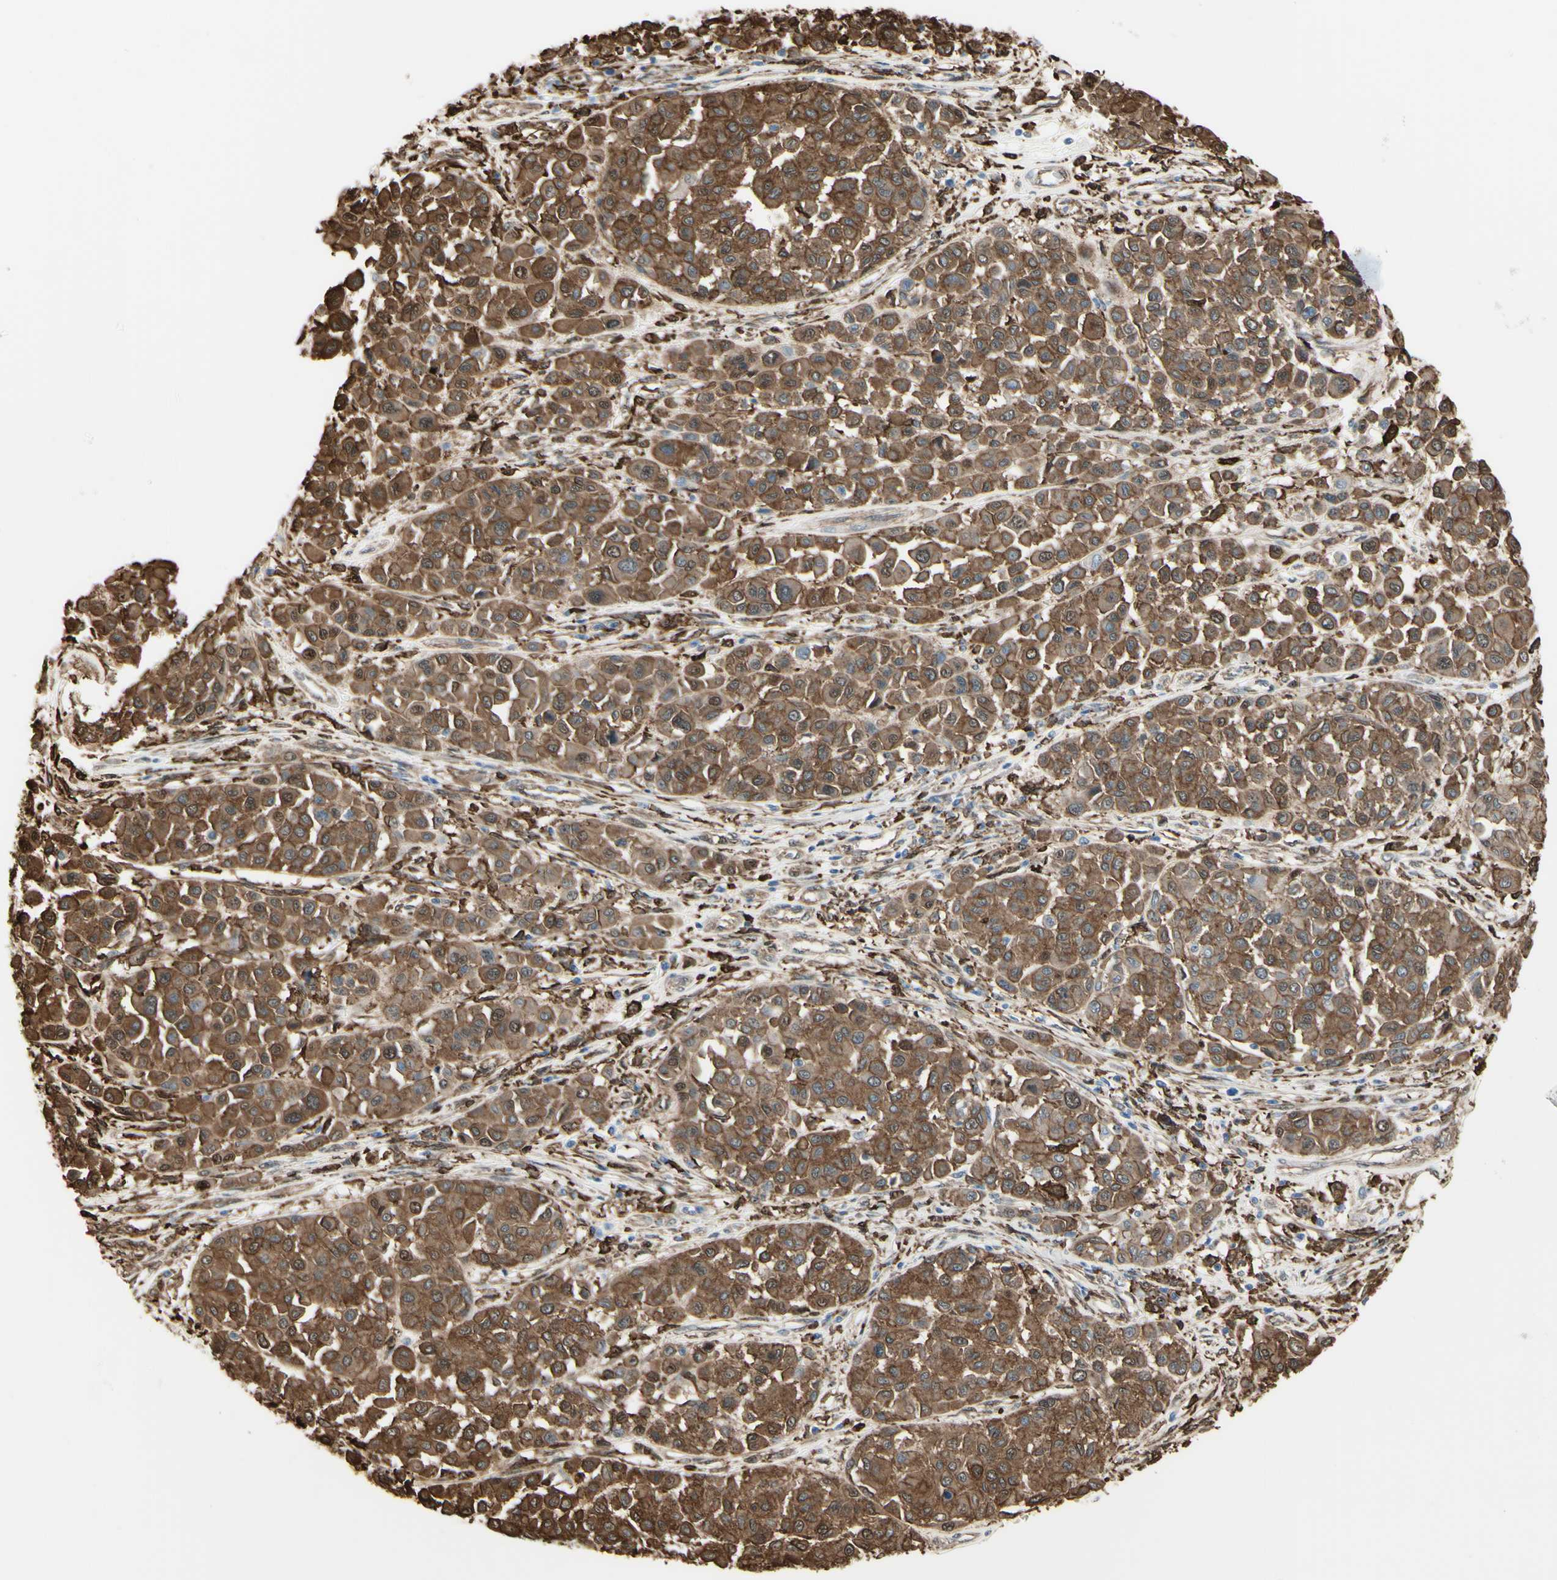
{"staining": {"intensity": "moderate", "quantity": ">75%", "location": "cytoplasmic/membranous"}, "tissue": "melanoma", "cell_type": "Tumor cells", "image_type": "cancer", "snomed": [{"axis": "morphology", "description": "Malignant melanoma, Metastatic site"}, {"axis": "topography", "description": "Soft tissue"}], "caption": "Immunohistochemical staining of human malignant melanoma (metastatic site) demonstrates medium levels of moderate cytoplasmic/membranous protein positivity in about >75% of tumor cells.", "gene": "GSN", "patient": {"sex": "male", "age": 41}}